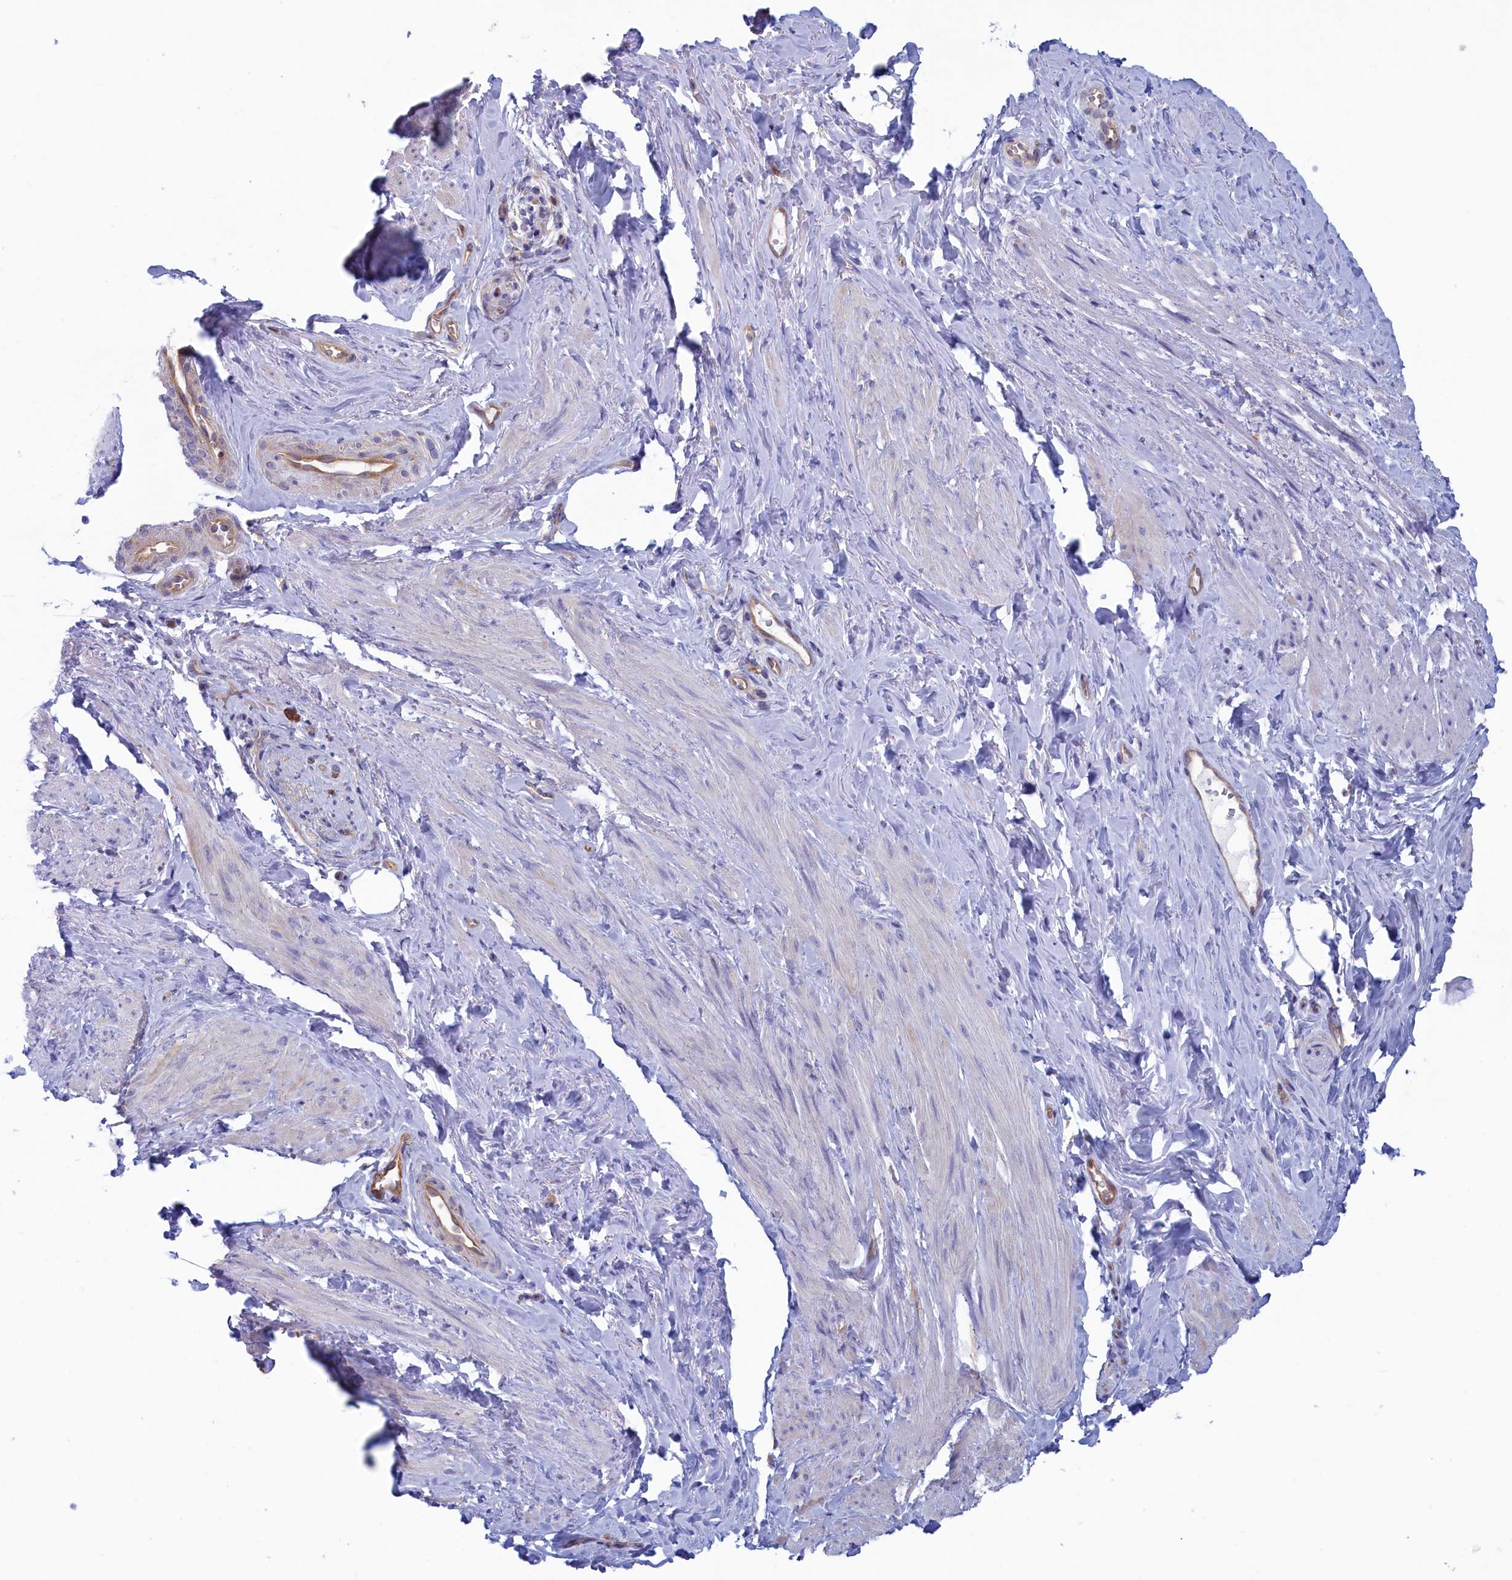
{"staining": {"intensity": "negative", "quantity": "none", "location": "none"}, "tissue": "smooth muscle", "cell_type": "Smooth muscle cells", "image_type": "normal", "snomed": [{"axis": "morphology", "description": "Normal tissue, NOS"}, {"axis": "topography", "description": "Smooth muscle"}, {"axis": "topography", "description": "Peripheral nerve tissue"}], "caption": "The histopathology image exhibits no staining of smooth muscle cells in normal smooth muscle.", "gene": "SYNDIG1L", "patient": {"sex": "male", "age": 69}}